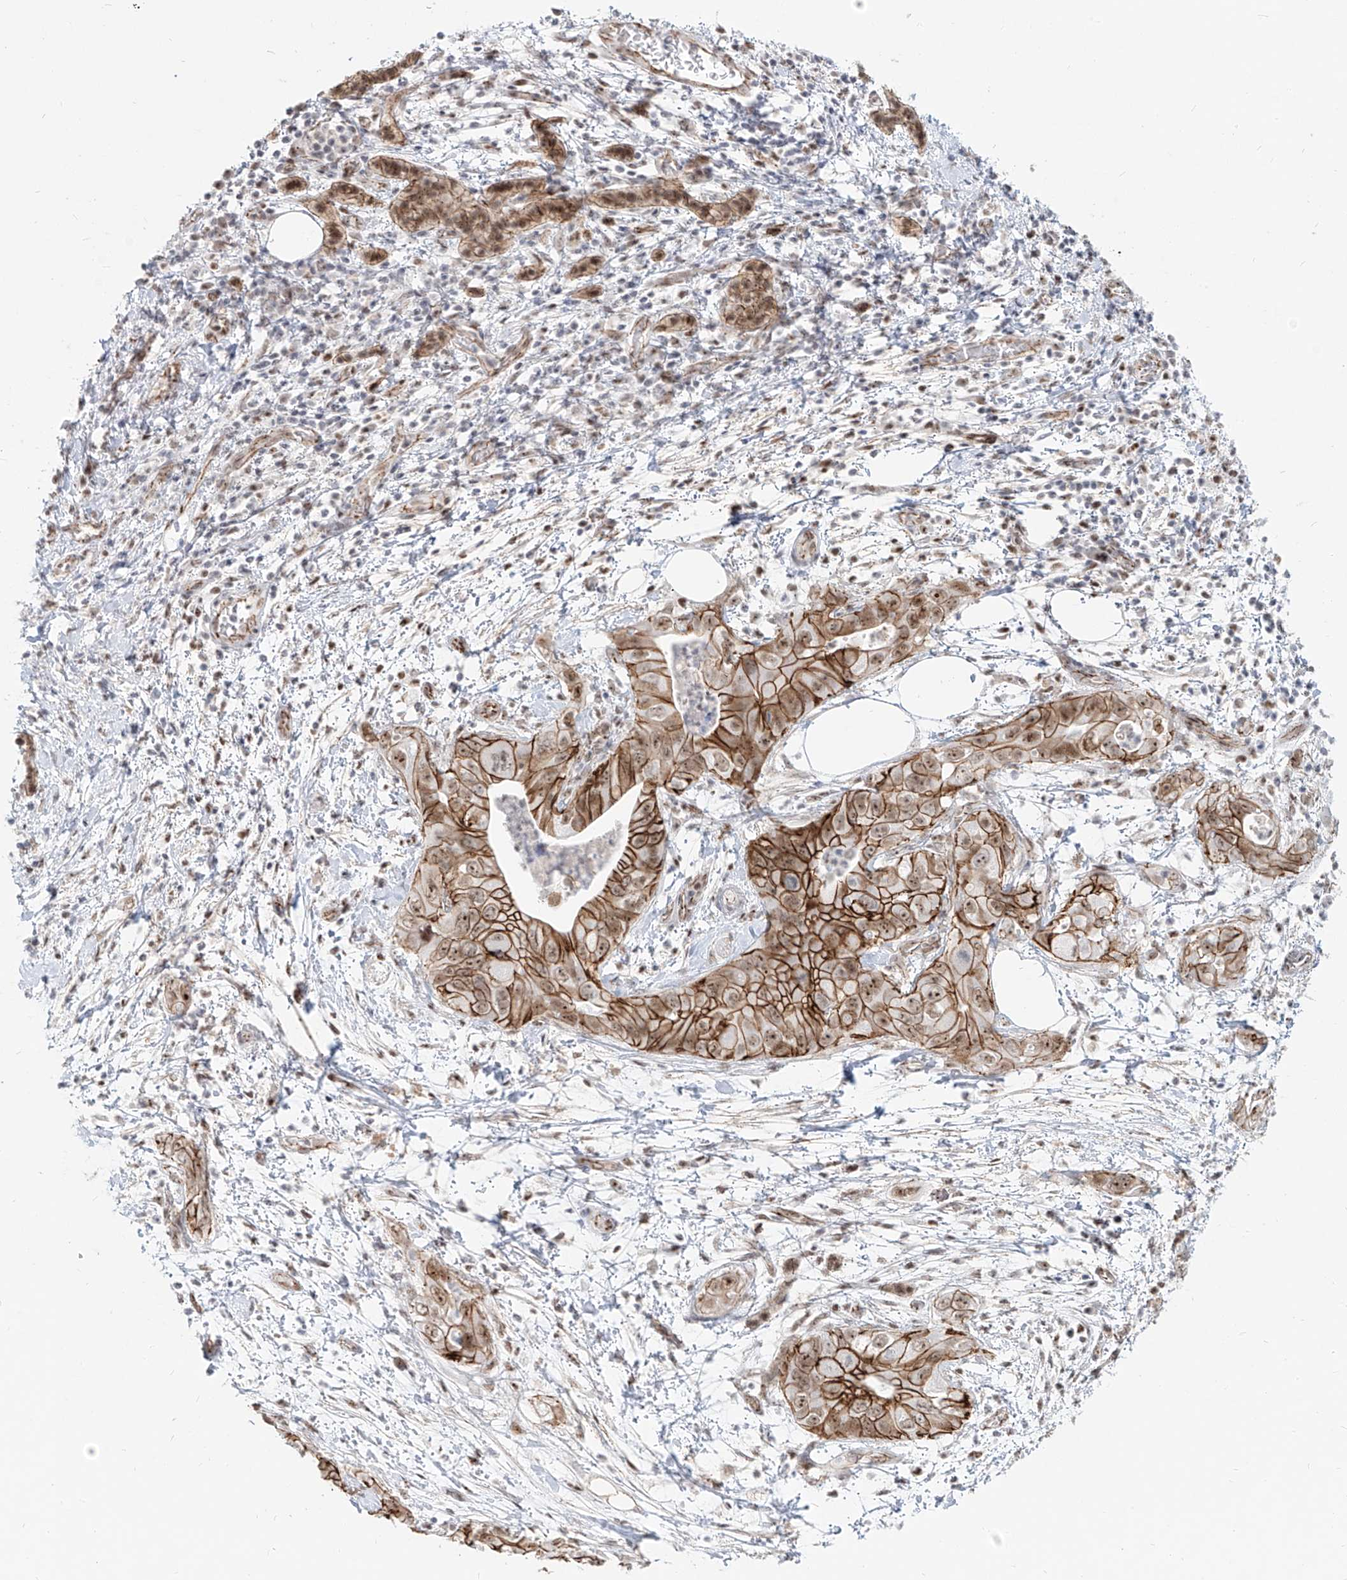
{"staining": {"intensity": "strong", "quantity": ">75%", "location": "cytoplasmic/membranous,nuclear"}, "tissue": "pancreatic cancer", "cell_type": "Tumor cells", "image_type": "cancer", "snomed": [{"axis": "morphology", "description": "Adenocarcinoma, NOS"}, {"axis": "topography", "description": "Pancreas"}], "caption": "Protein staining exhibits strong cytoplasmic/membranous and nuclear expression in about >75% of tumor cells in pancreatic cancer. (Brightfield microscopy of DAB IHC at high magnification).", "gene": "ZNF710", "patient": {"sex": "female", "age": 78}}